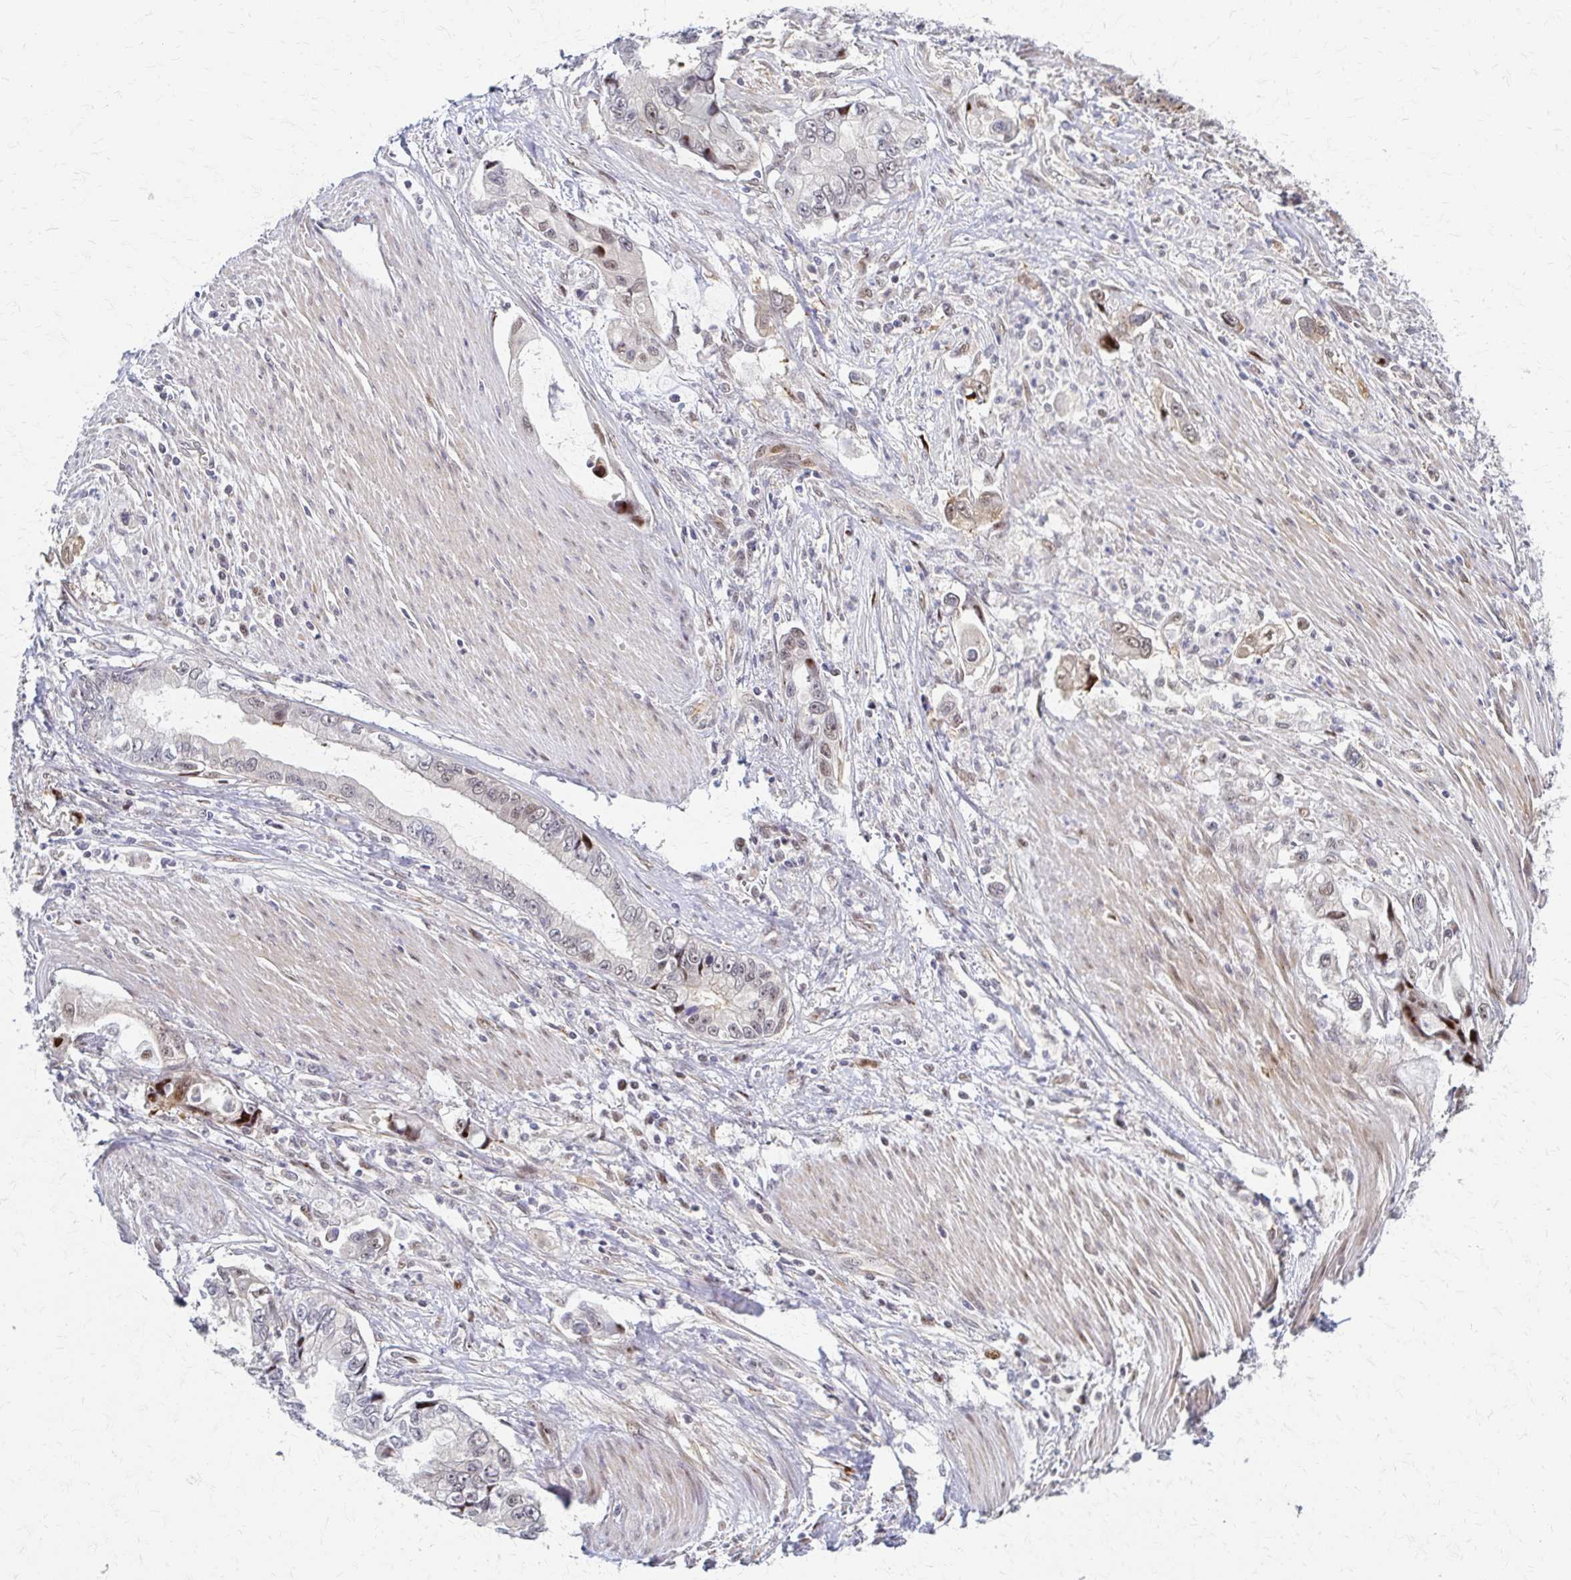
{"staining": {"intensity": "weak", "quantity": "25%-75%", "location": "nuclear"}, "tissue": "stomach cancer", "cell_type": "Tumor cells", "image_type": "cancer", "snomed": [{"axis": "morphology", "description": "Adenocarcinoma, NOS"}, {"axis": "topography", "description": "Pancreas"}, {"axis": "topography", "description": "Stomach, upper"}], "caption": "Human stomach adenocarcinoma stained for a protein (brown) reveals weak nuclear positive staining in about 25%-75% of tumor cells.", "gene": "PSMD7", "patient": {"sex": "male", "age": 77}}